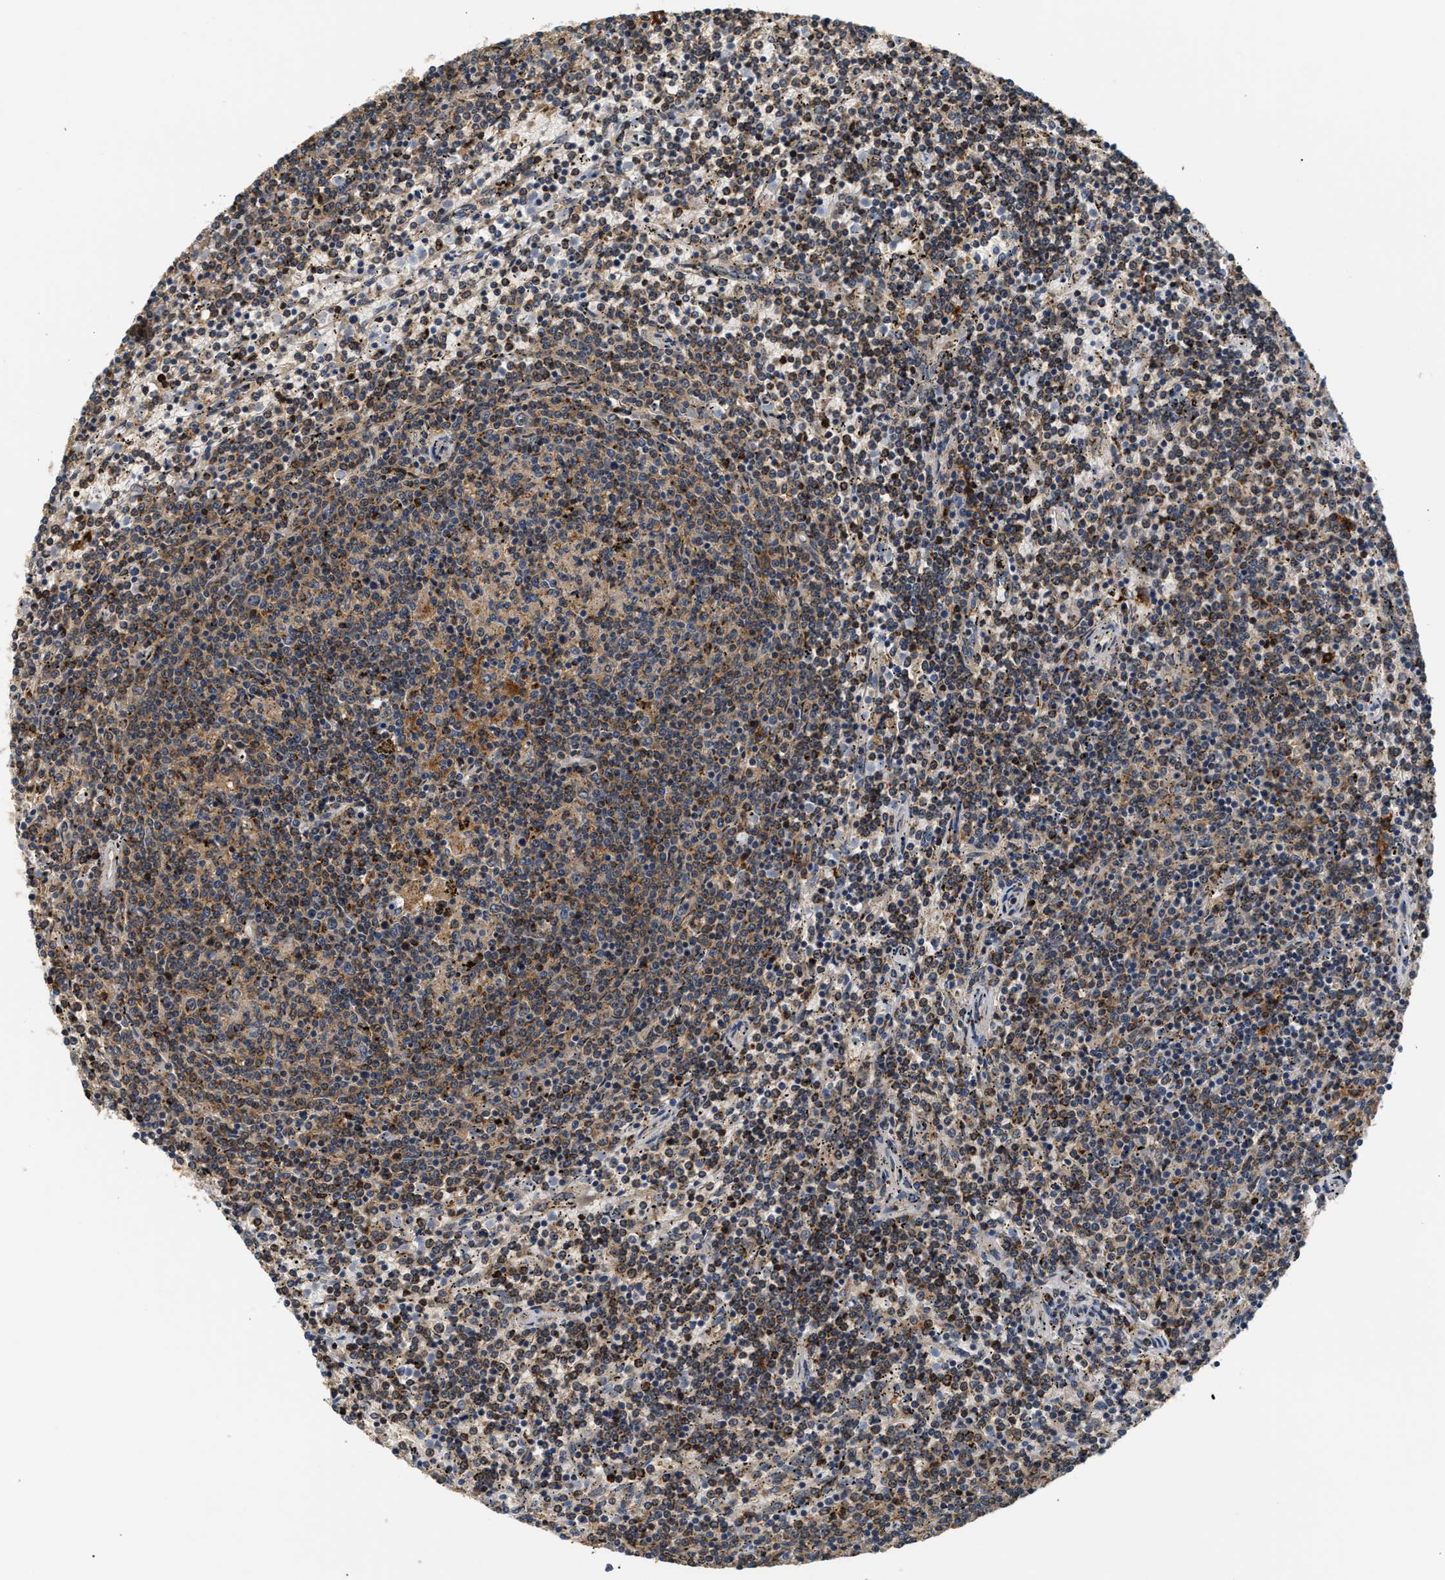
{"staining": {"intensity": "moderate", "quantity": "25%-75%", "location": "cytoplasmic/membranous,nuclear"}, "tissue": "lymphoma", "cell_type": "Tumor cells", "image_type": "cancer", "snomed": [{"axis": "morphology", "description": "Malignant lymphoma, non-Hodgkin's type, Low grade"}, {"axis": "topography", "description": "Spleen"}], "caption": "Tumor cells demonstrate moderate cytoplasmic/membranous and nuclear positivity in approximately 25%-75% of cells in malignant lymphoma, non-Hodgkin's type (low-grade). (brown staining indicates protein expression, while blue staining denotes nuclei).", "gene": "LARP6", "patient": {"sex": "female", "age": 50}}